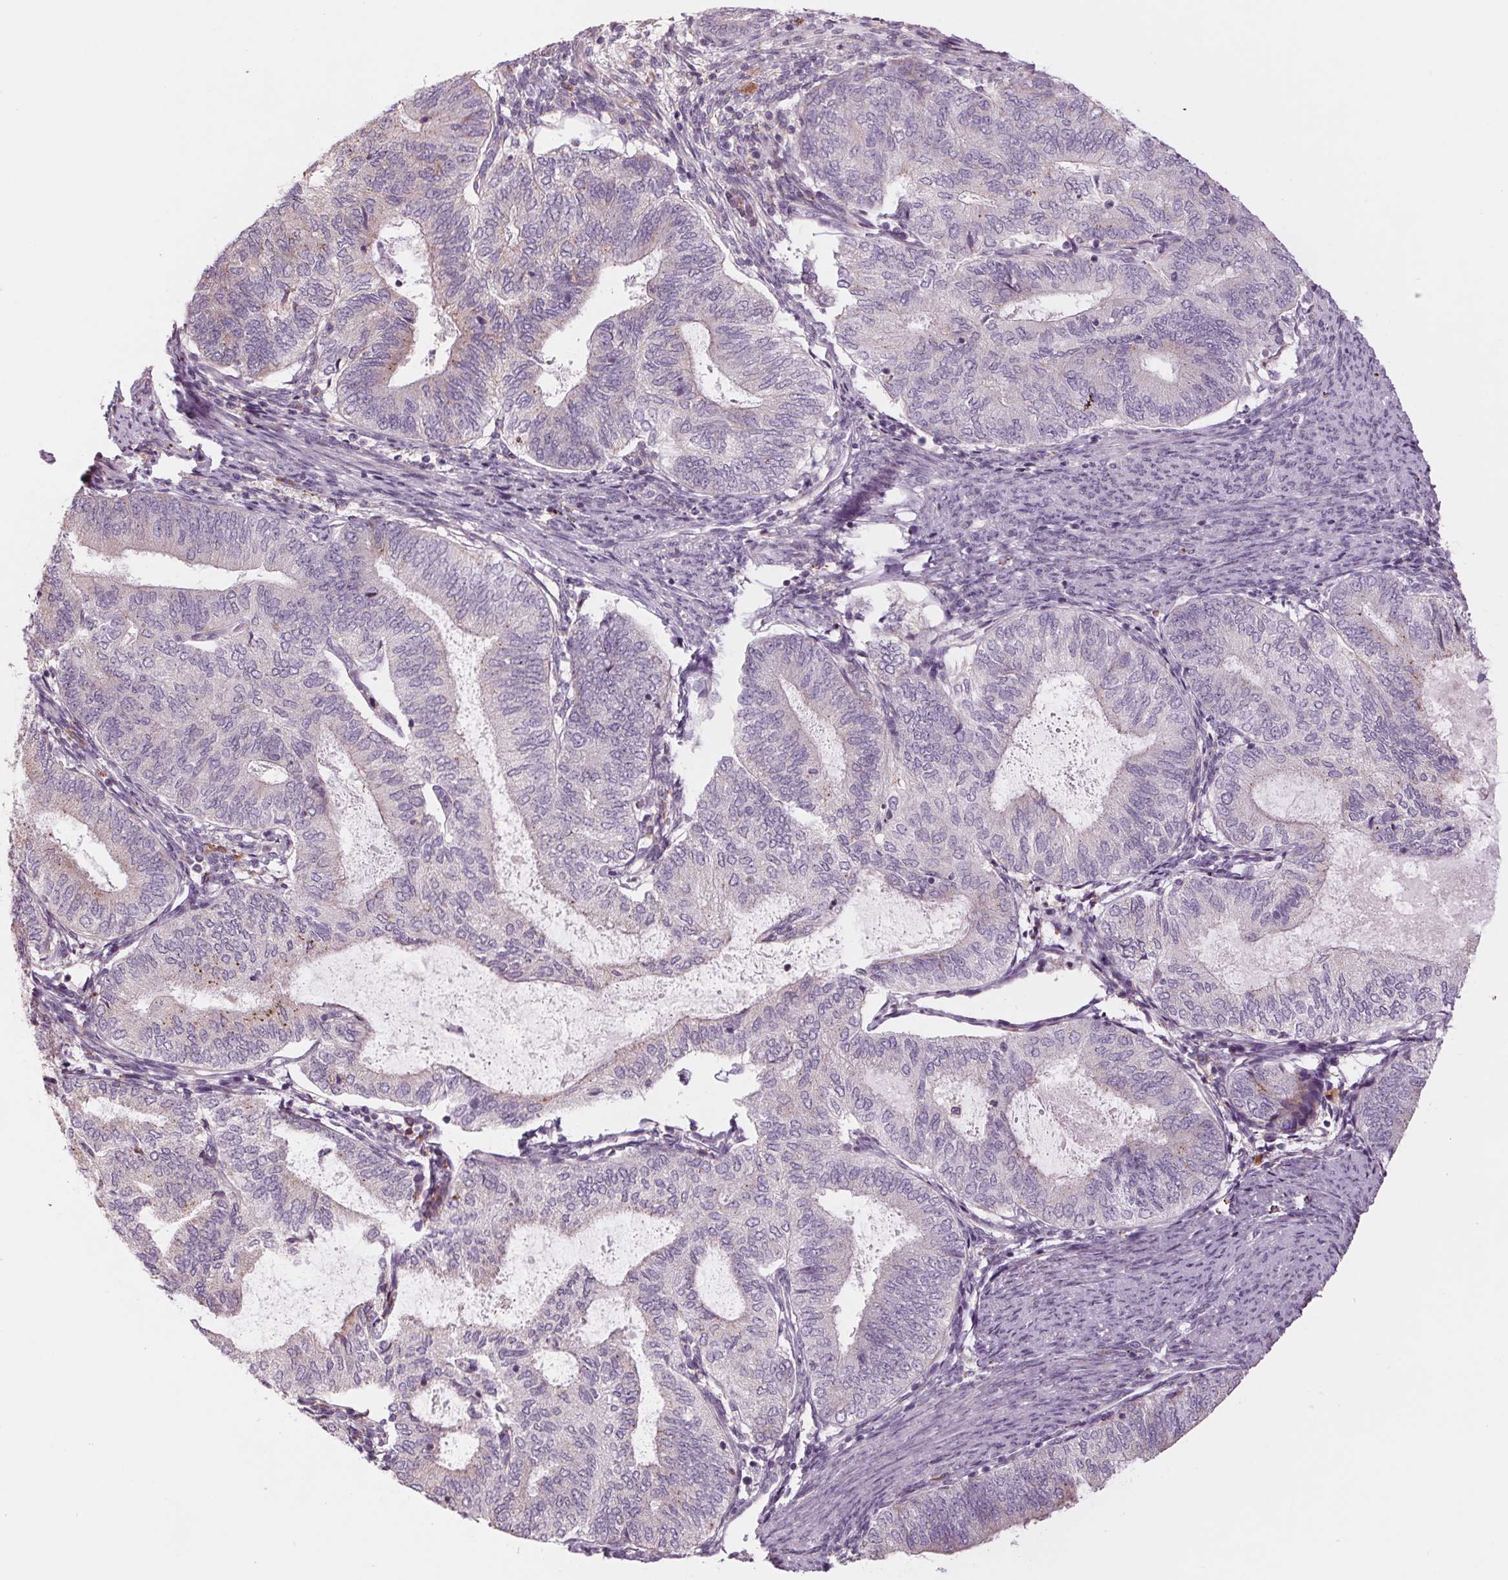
{"staining": {"intensity": "weak", "quantity": "<25%", "location": "cytoplasmic/membranous"}, "tissue": "endometrial cancer", "cell_type": "Tumor cells", "image_type": "cancer", "snomed": [{"axis": "morphology", "description": "Adenocarcinoma, NOS"}, {"axis": "topography", "description": "Endometrium"}], "caption": "This is an IHC histopathology image of human endometrial cancer. There is no staining in tumor cells.", "gene": "SAMD5", "patient": {"sex": "female", "age": 65}}